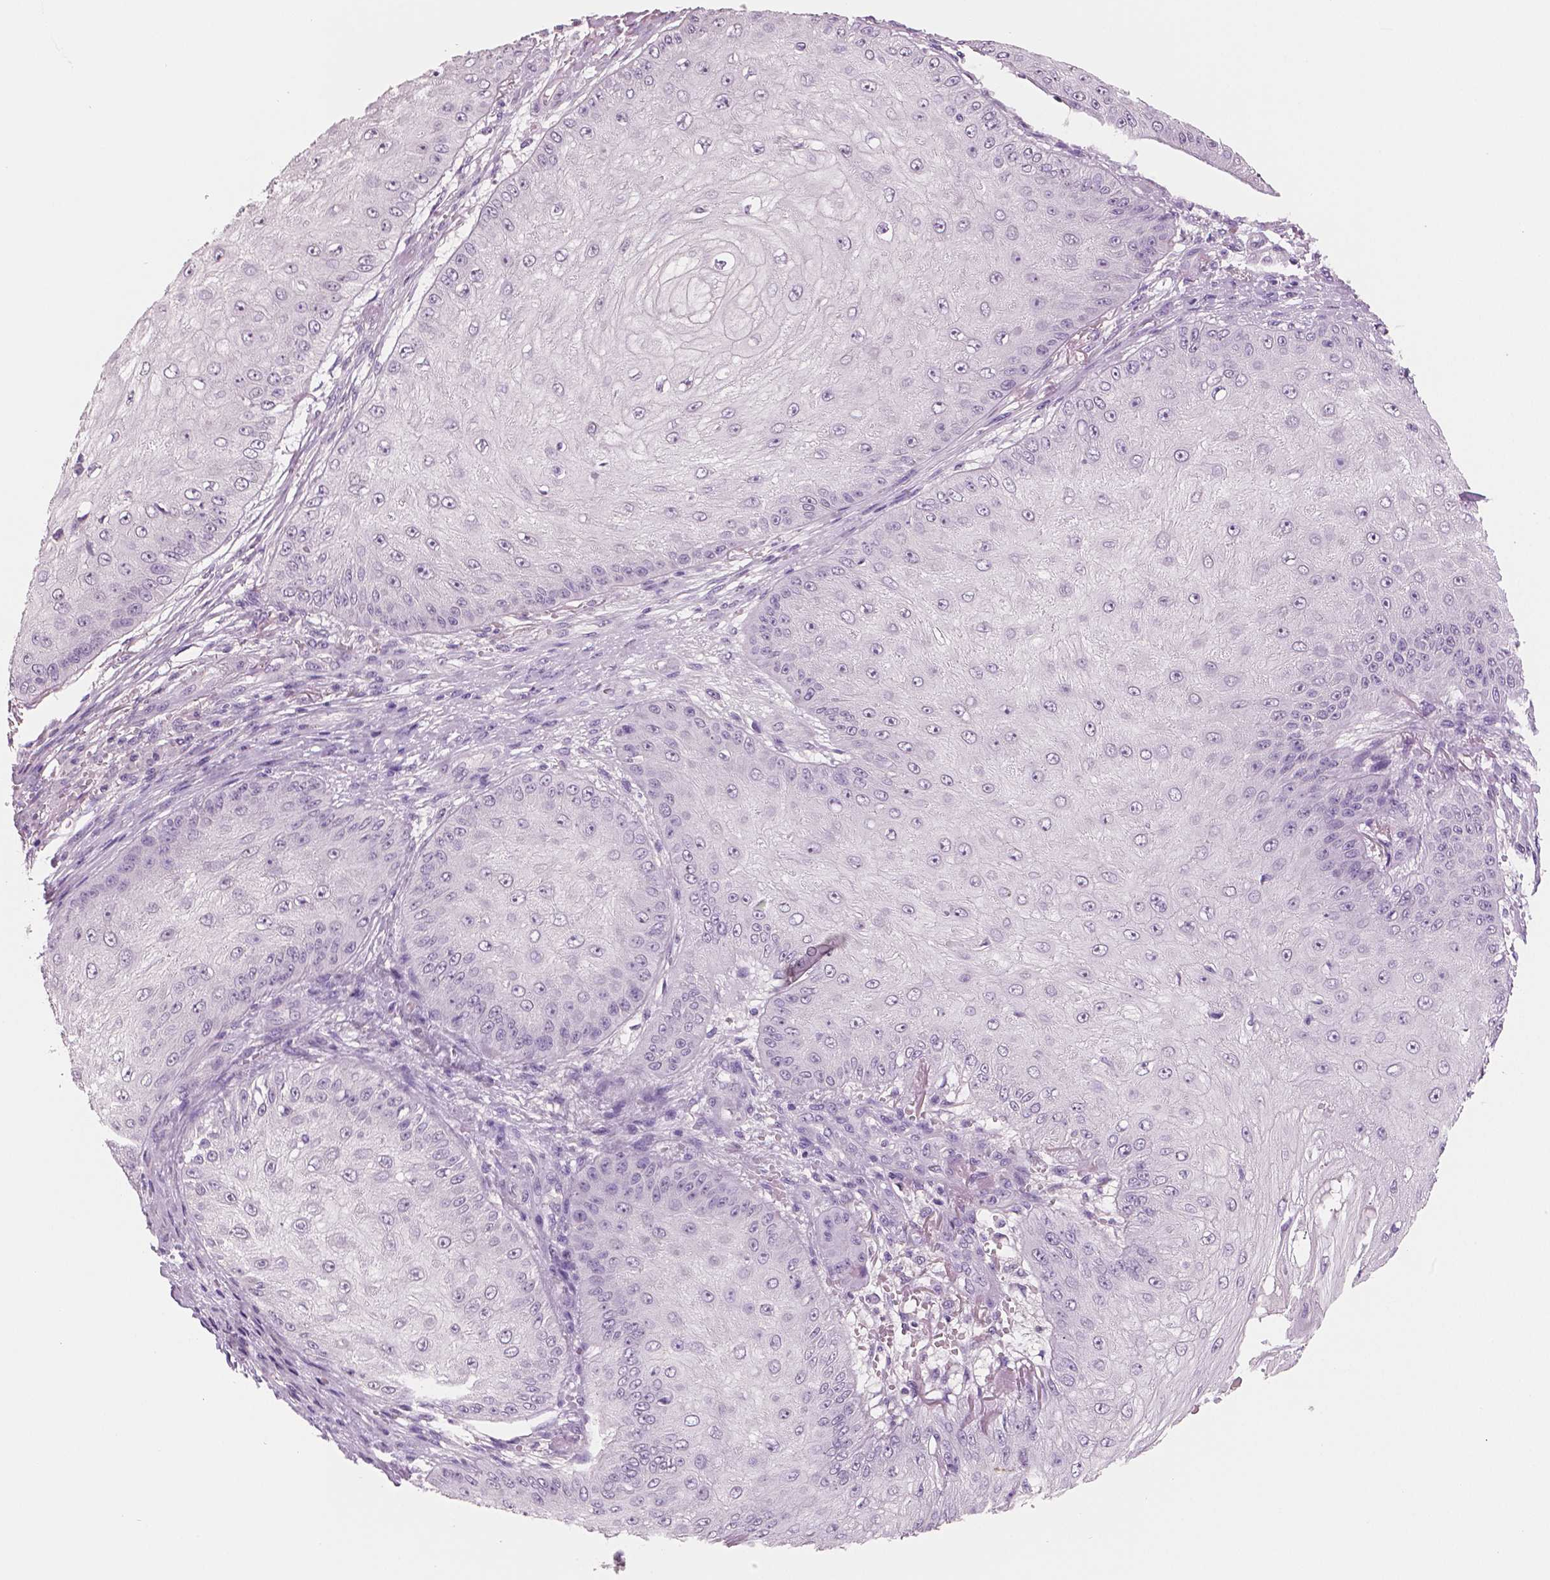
{"staining": {"intensity": "negative", "quantity": "none", "location": "none"}, "tissue": "skin cancer", "cell_type": "Tumor cells", "image_type": "cancer", "snomed": [{"axis": "morphology", "description": "Squamous cell carcinoma, NOS"}, {"axis": "topography", "description": "Skin"}], "caption": "There is no significant positivity in tumor cells of skin cancer (squamous cell carcinoma).", "gene": "NECAB2", "patient": {"sex": "male", "age": 70}}